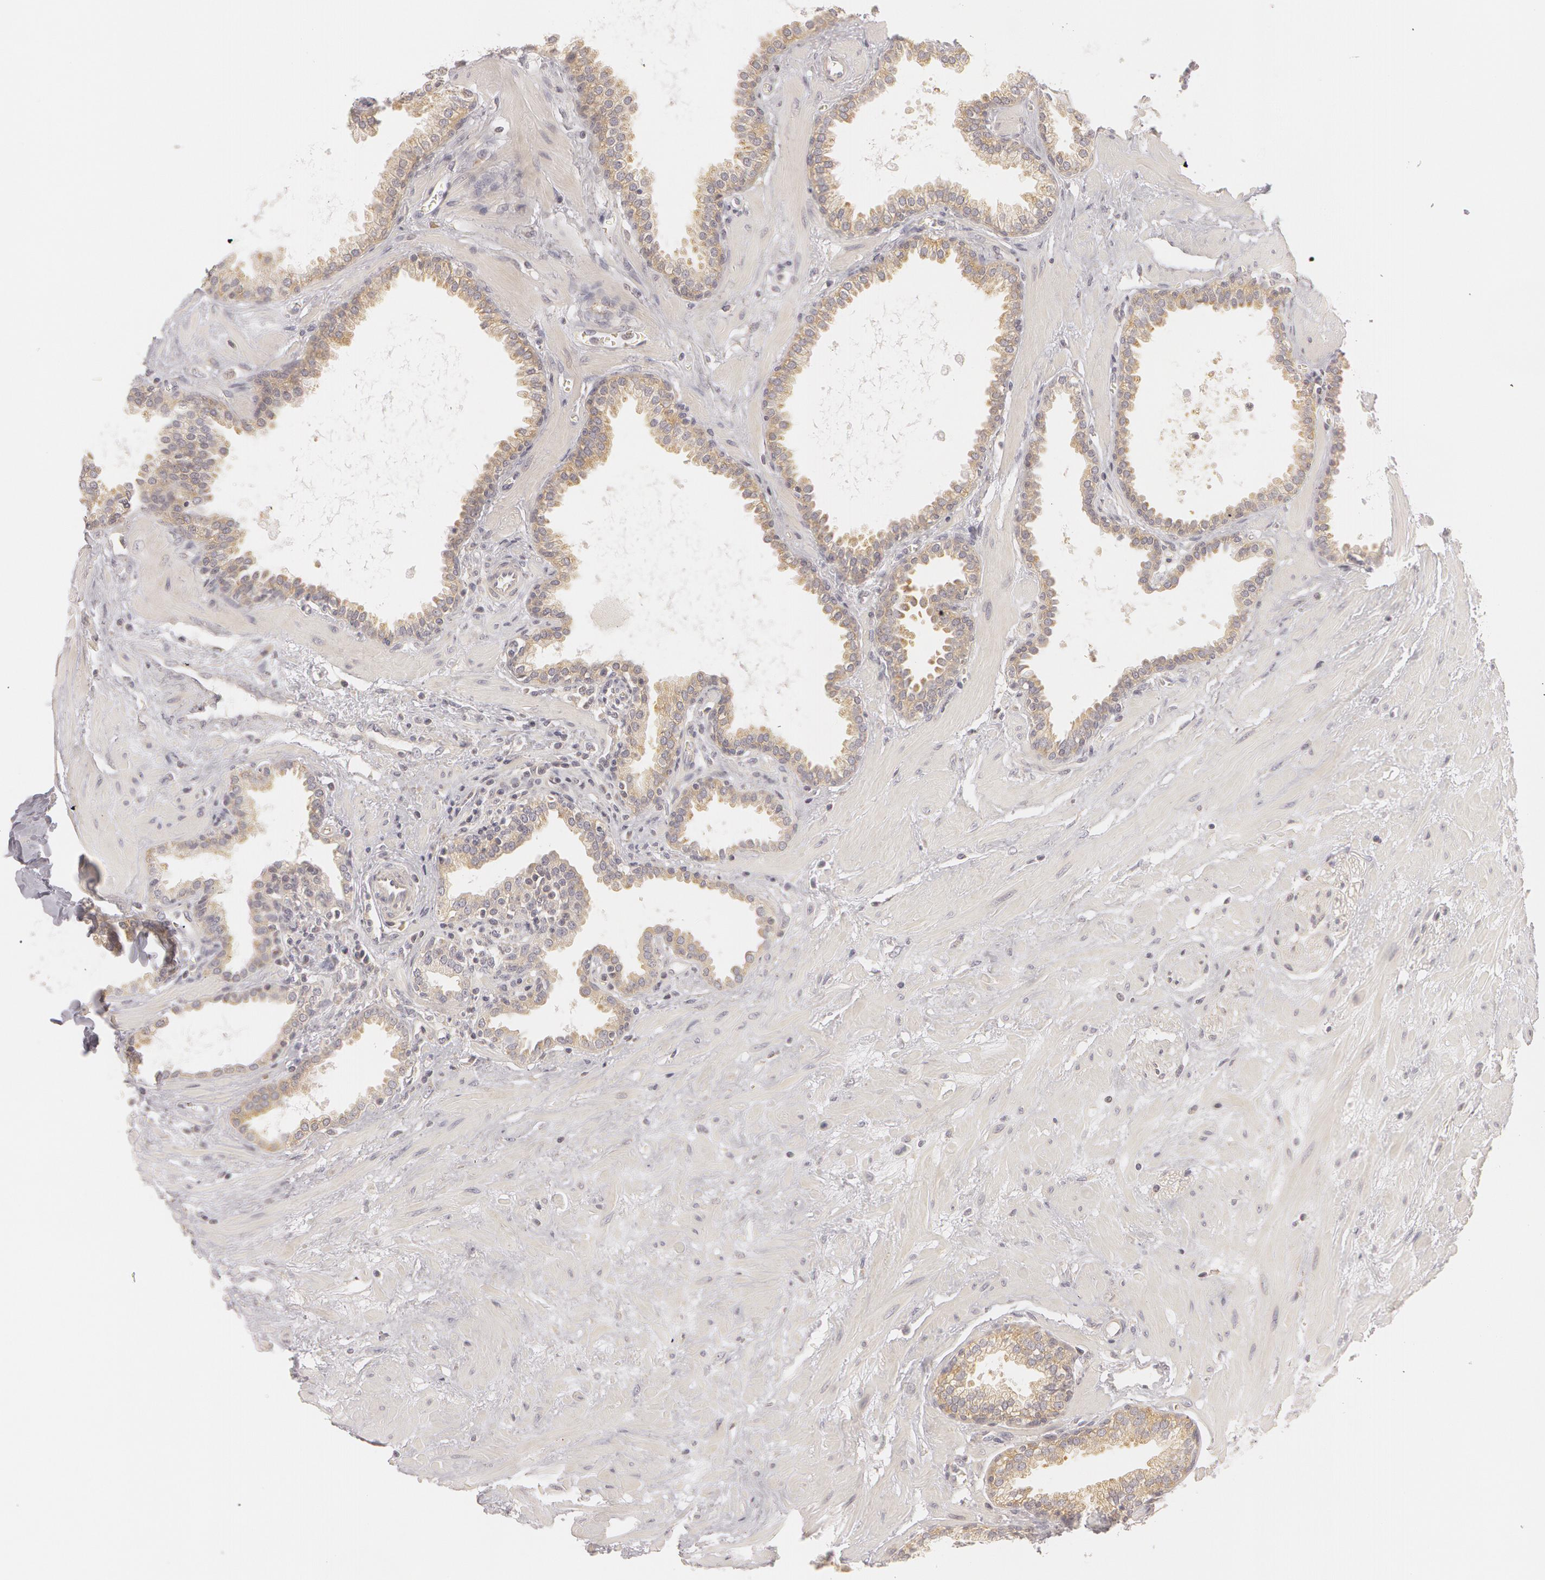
{"staining": {"intensity": "weak", "quantity": ">75%", "location": "cytoplasmic/membranous"}, "tissue": "prostate", "cell_type": "Glandular cells", "image_type": "normal", "snomed": [{"axis": "morphology", "description": "Normal tissue, NOS"}, {"axis": "topography", "description": "Prostate"}], "caption": "Normal prostate was stained to show a protein in brown. There is low levels of weak cytoplasmic/membranous positivity in about >75% of glandular cells. Nuclei are stained in blue.", "gene": "RALGAPA1", "patient": {"sex": "male", "age": 64}}